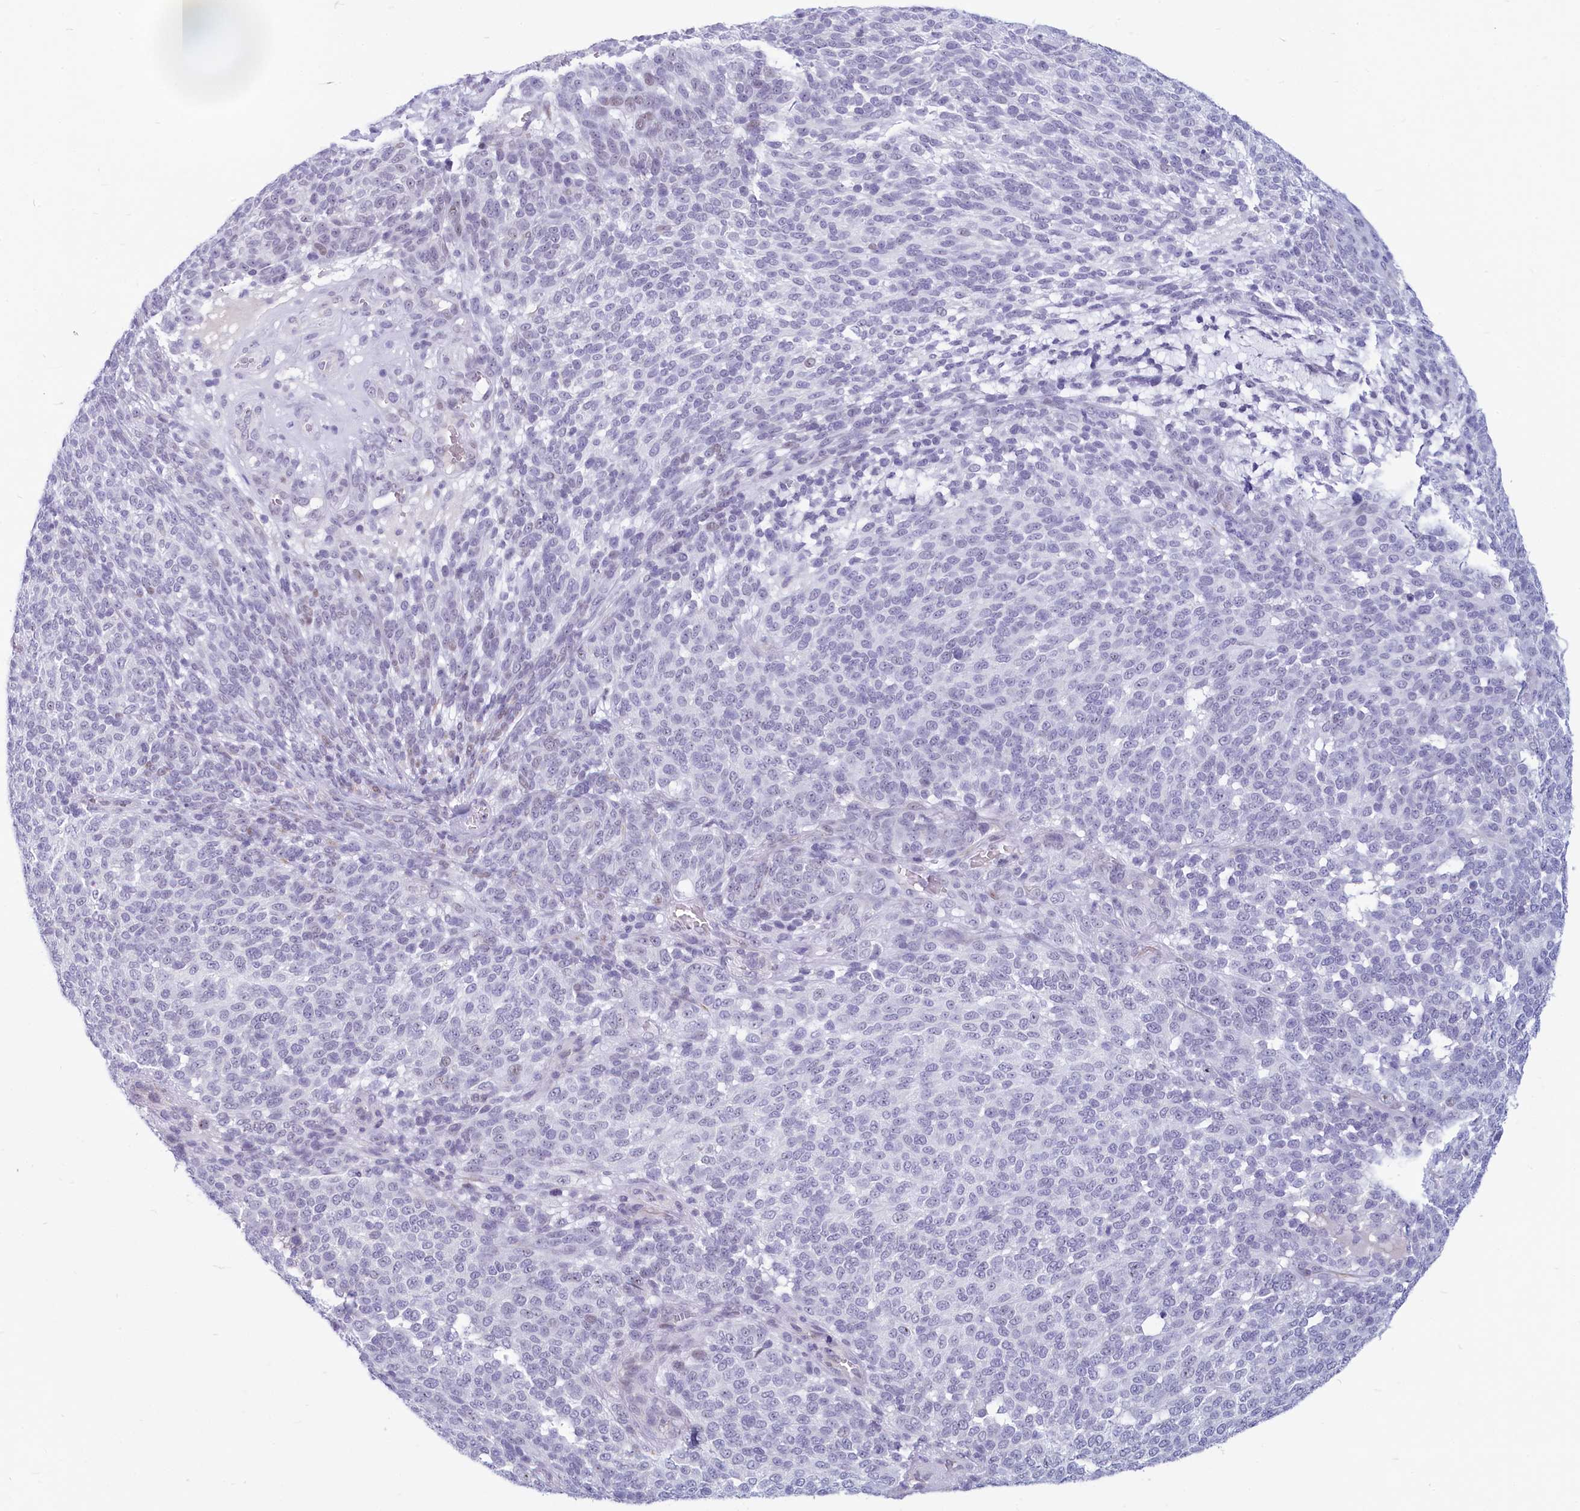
{"staining": {"intensity": "negative", "quantity": "none", "location": "none"}, "tissue": "melanoma", "cell_type": "Tumor cells", "image_type": "cancer", "snomed": [{"axis": "morphology", "description": "Malignant melanoma, NOS"}, {"axis": "topography", "description": "Skin"}], "caption": "There is no significant positivity in tumor cells of melanoma. Brightfield microscopy of immunohistochemistry stained with DAB (3,3'-diaminobenzidine) (brown) and hematoxylin (blue), captured at high magnification.", "gene": "PROCR", "patient": {"sex": "male", "age": 49}}